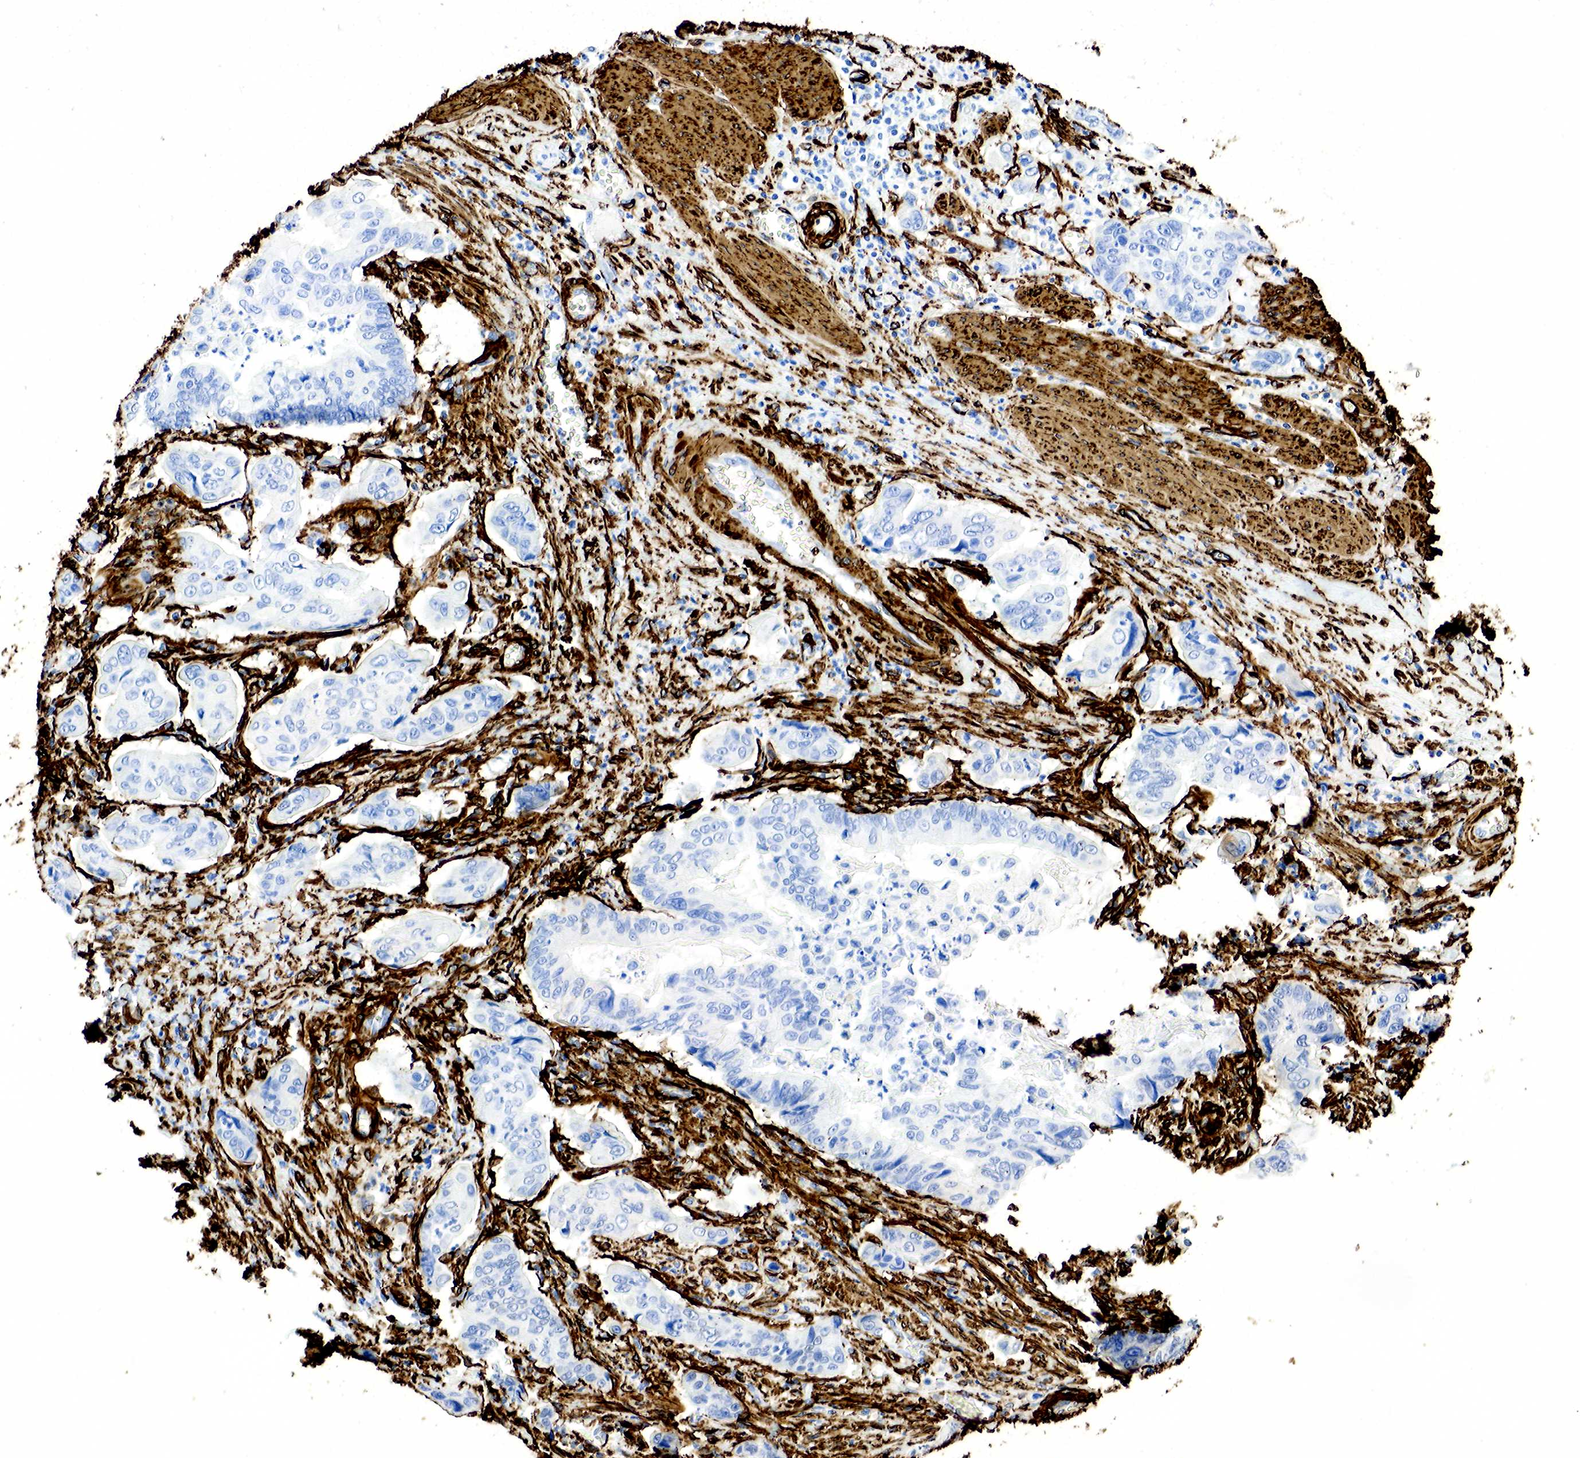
{"staining": {"intensity": "negative", "quantity": "none", "location": "none"}, "tissue": "stomach cancer", "cell_type": "Tumor cells", "image_type": "cancer", "snomed": [{"axis": "morphology", "description": "Adenocarcinoma, NOS"}, {"axis": "topography", "description": "Stomach, upper"}], "caption": "A micrograph of human adenocarcinoma (stomach) is negative for staining in tumor cells.", "gene": "ACTA2", "patient": {"sex": "male", "age": 80}}